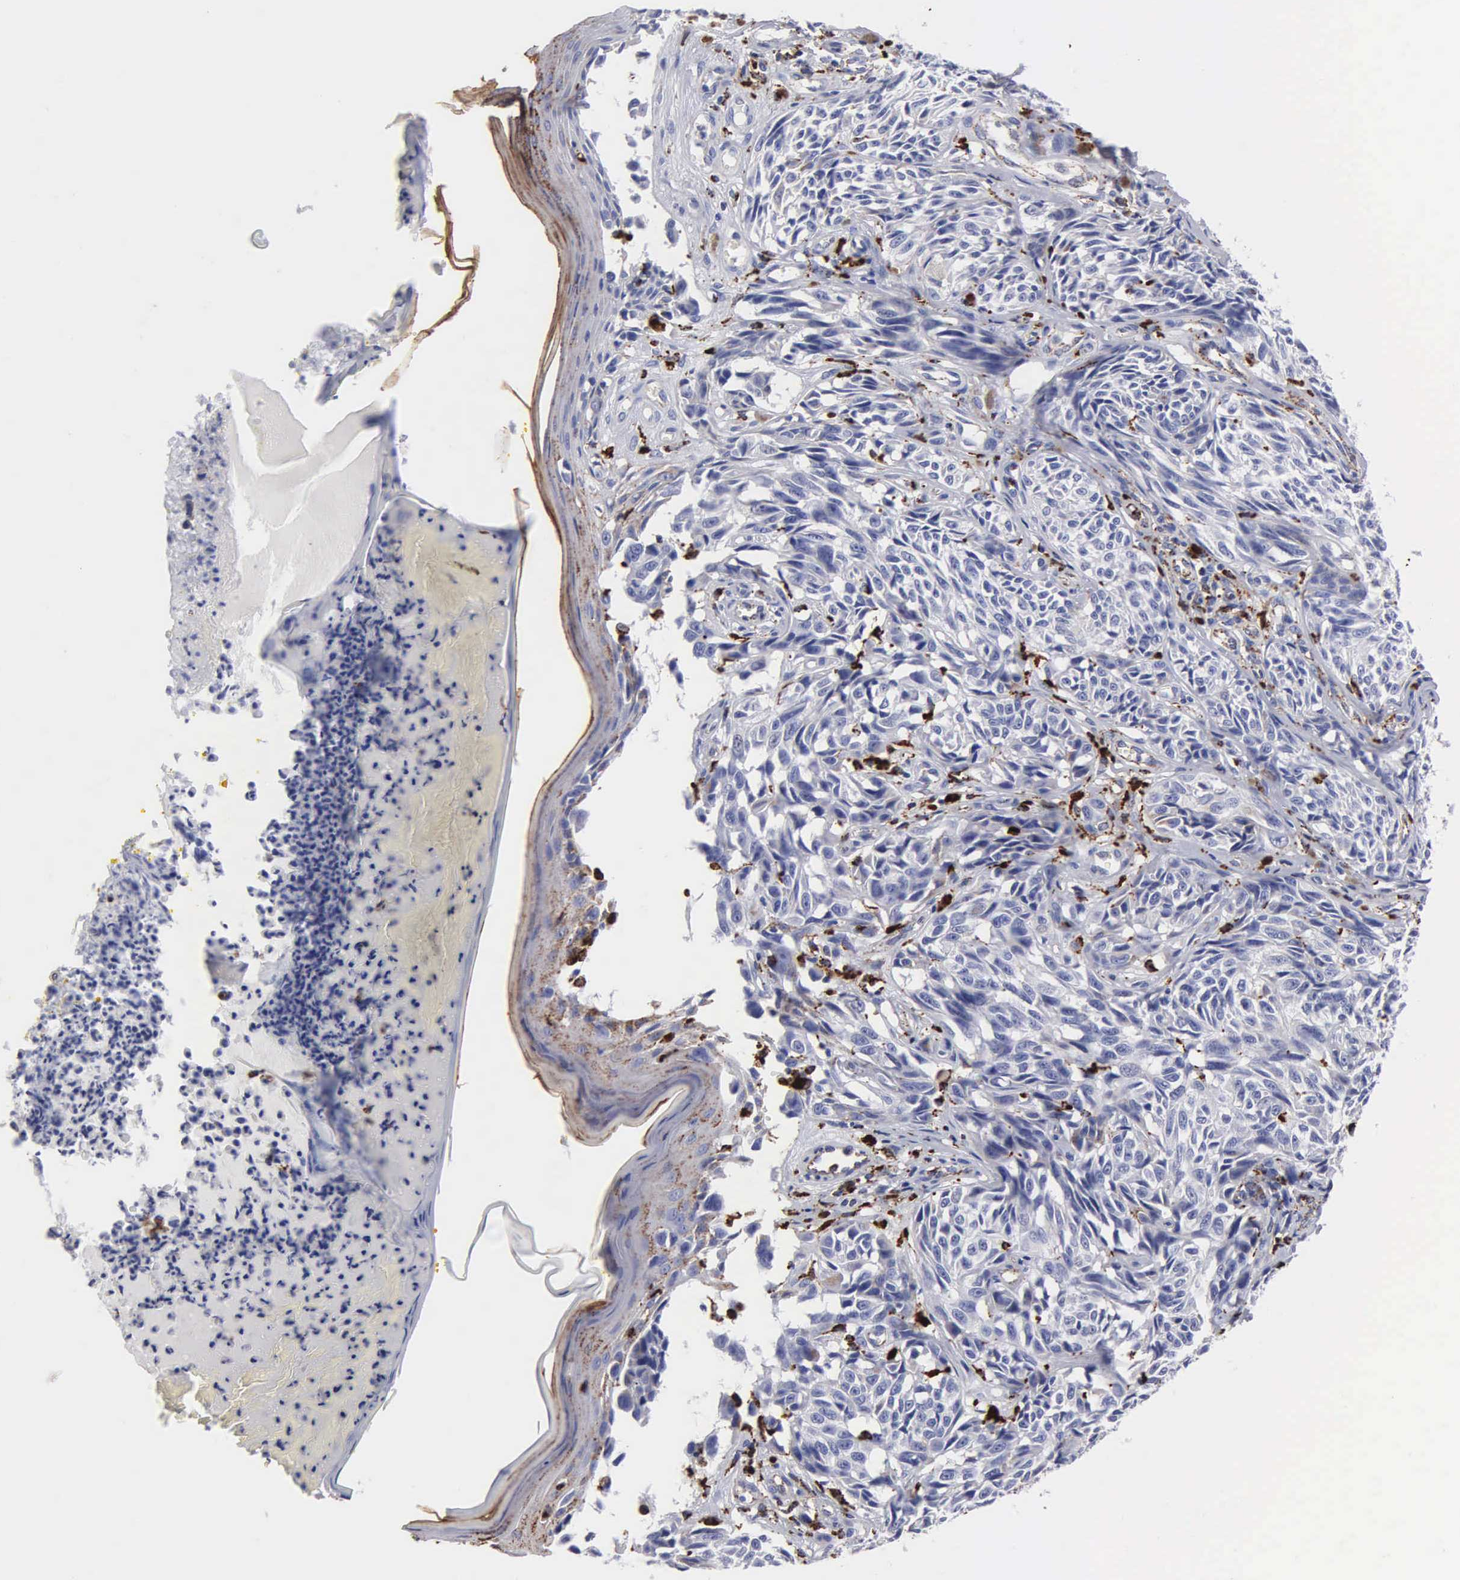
{"staining": {"intensity": "weak", "quantity": "<25%", "location": "cytoplasmic/membranous"}, "tissue": "melanoma", "cell_type": "Tumor cells", "image_type": "cancer", "snomed": [{"axis": "morphology", "description": "Malignant melanoma, NOS"}, {"axis": "topography", "description": "Skin"}], "caption": "The image shows no significant expression in tumor cells of malignant melanoma.", "gene": "CTSH", "patient": {"sex": "male", "age": 67}}